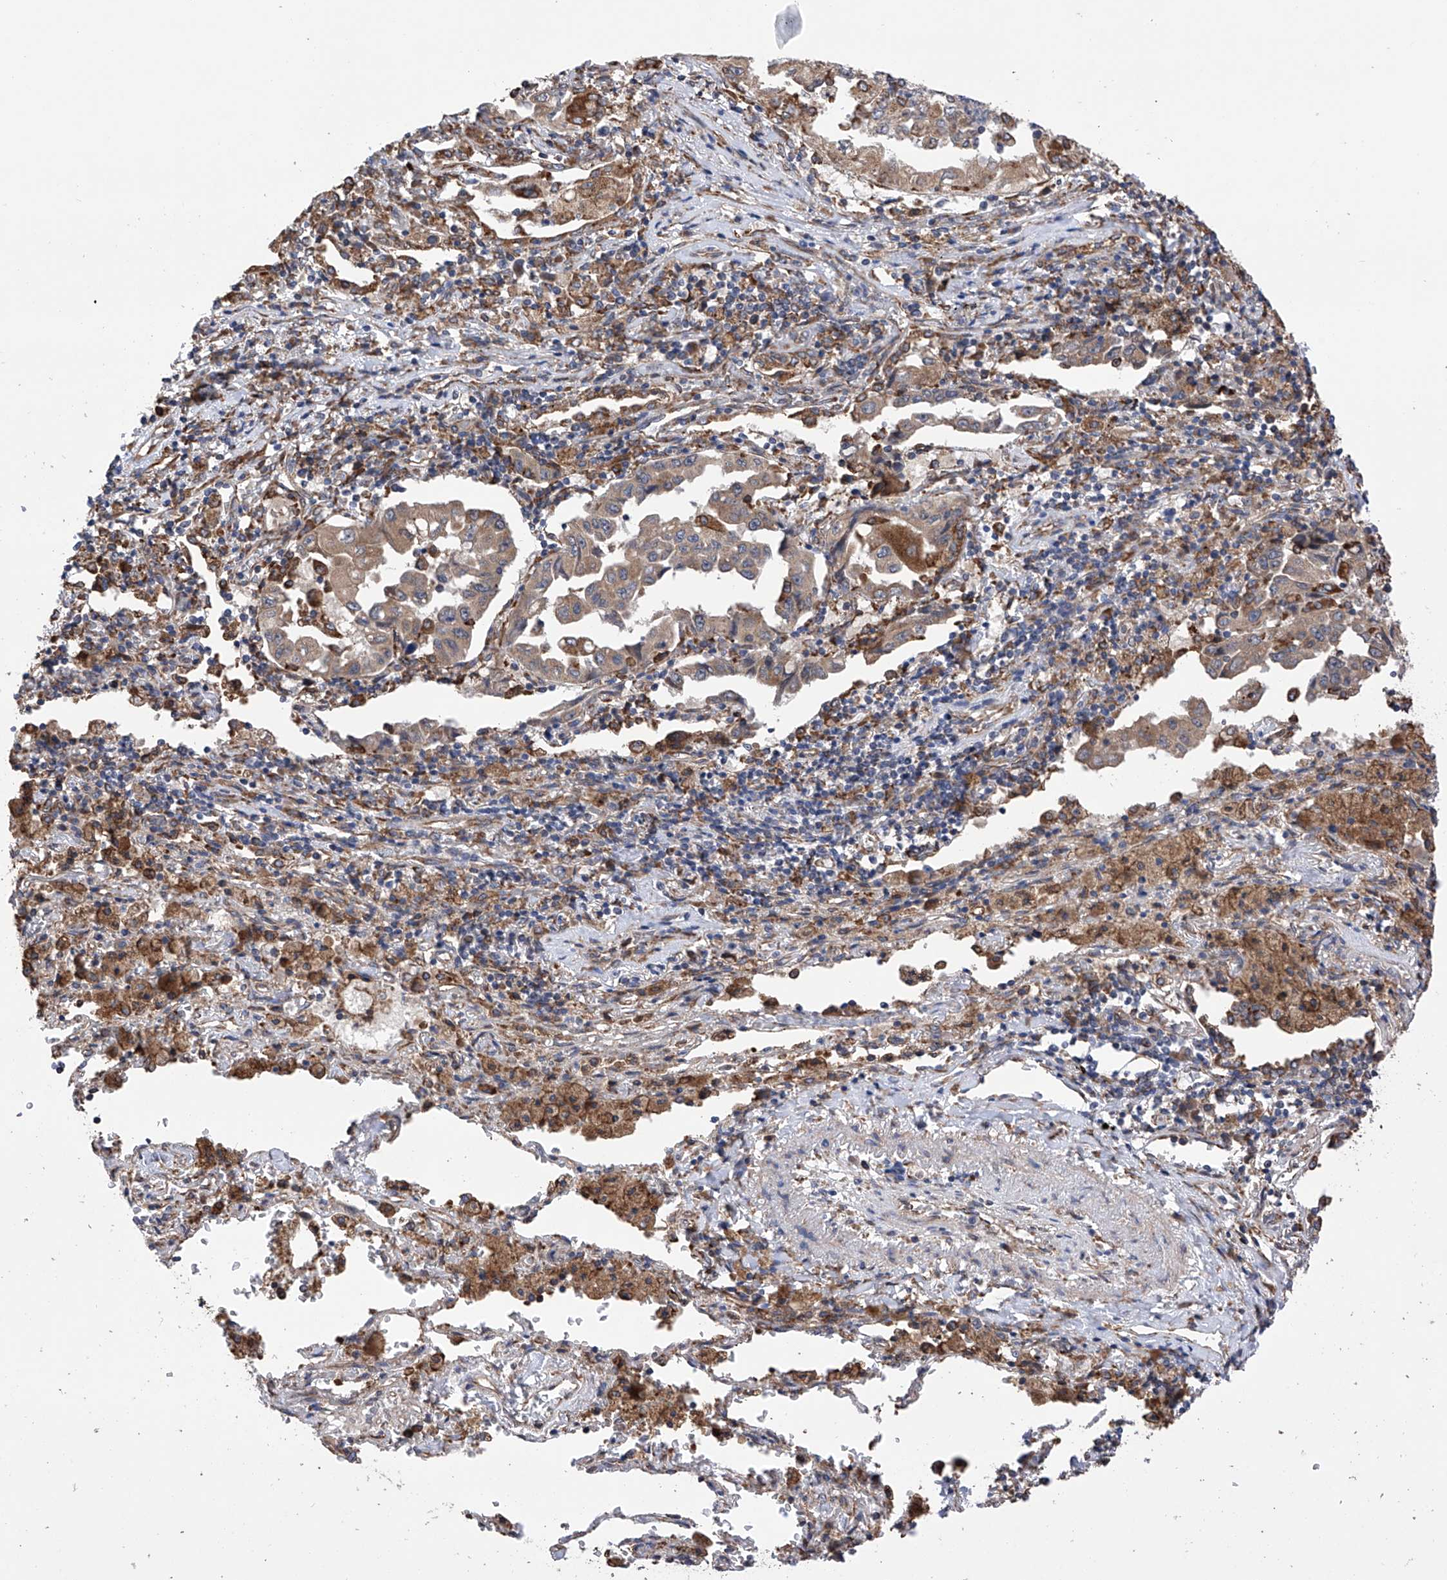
{"staining": {"intensity": "weak", "quantity": ">75%", "location": "cytoplasmic/membranous"}, "tissue": "lung cancer", "cell_type": "Tumor cells", "image_type": "cancer", "snomed": [{"axis": "morphology", "description": "Adenocarcinoma, NOS"}, {"axis": "topography", "description": "Lung"}], "caption": "High-power microscopy captured an IHC micrograph of lung cancer (adenocarcinoma), revealing weak cytoplasmic/membranous positivity in about >75% of tumor cells.", "gene": "DNAH8", "patient": {"sex": "female", "age": 51}}